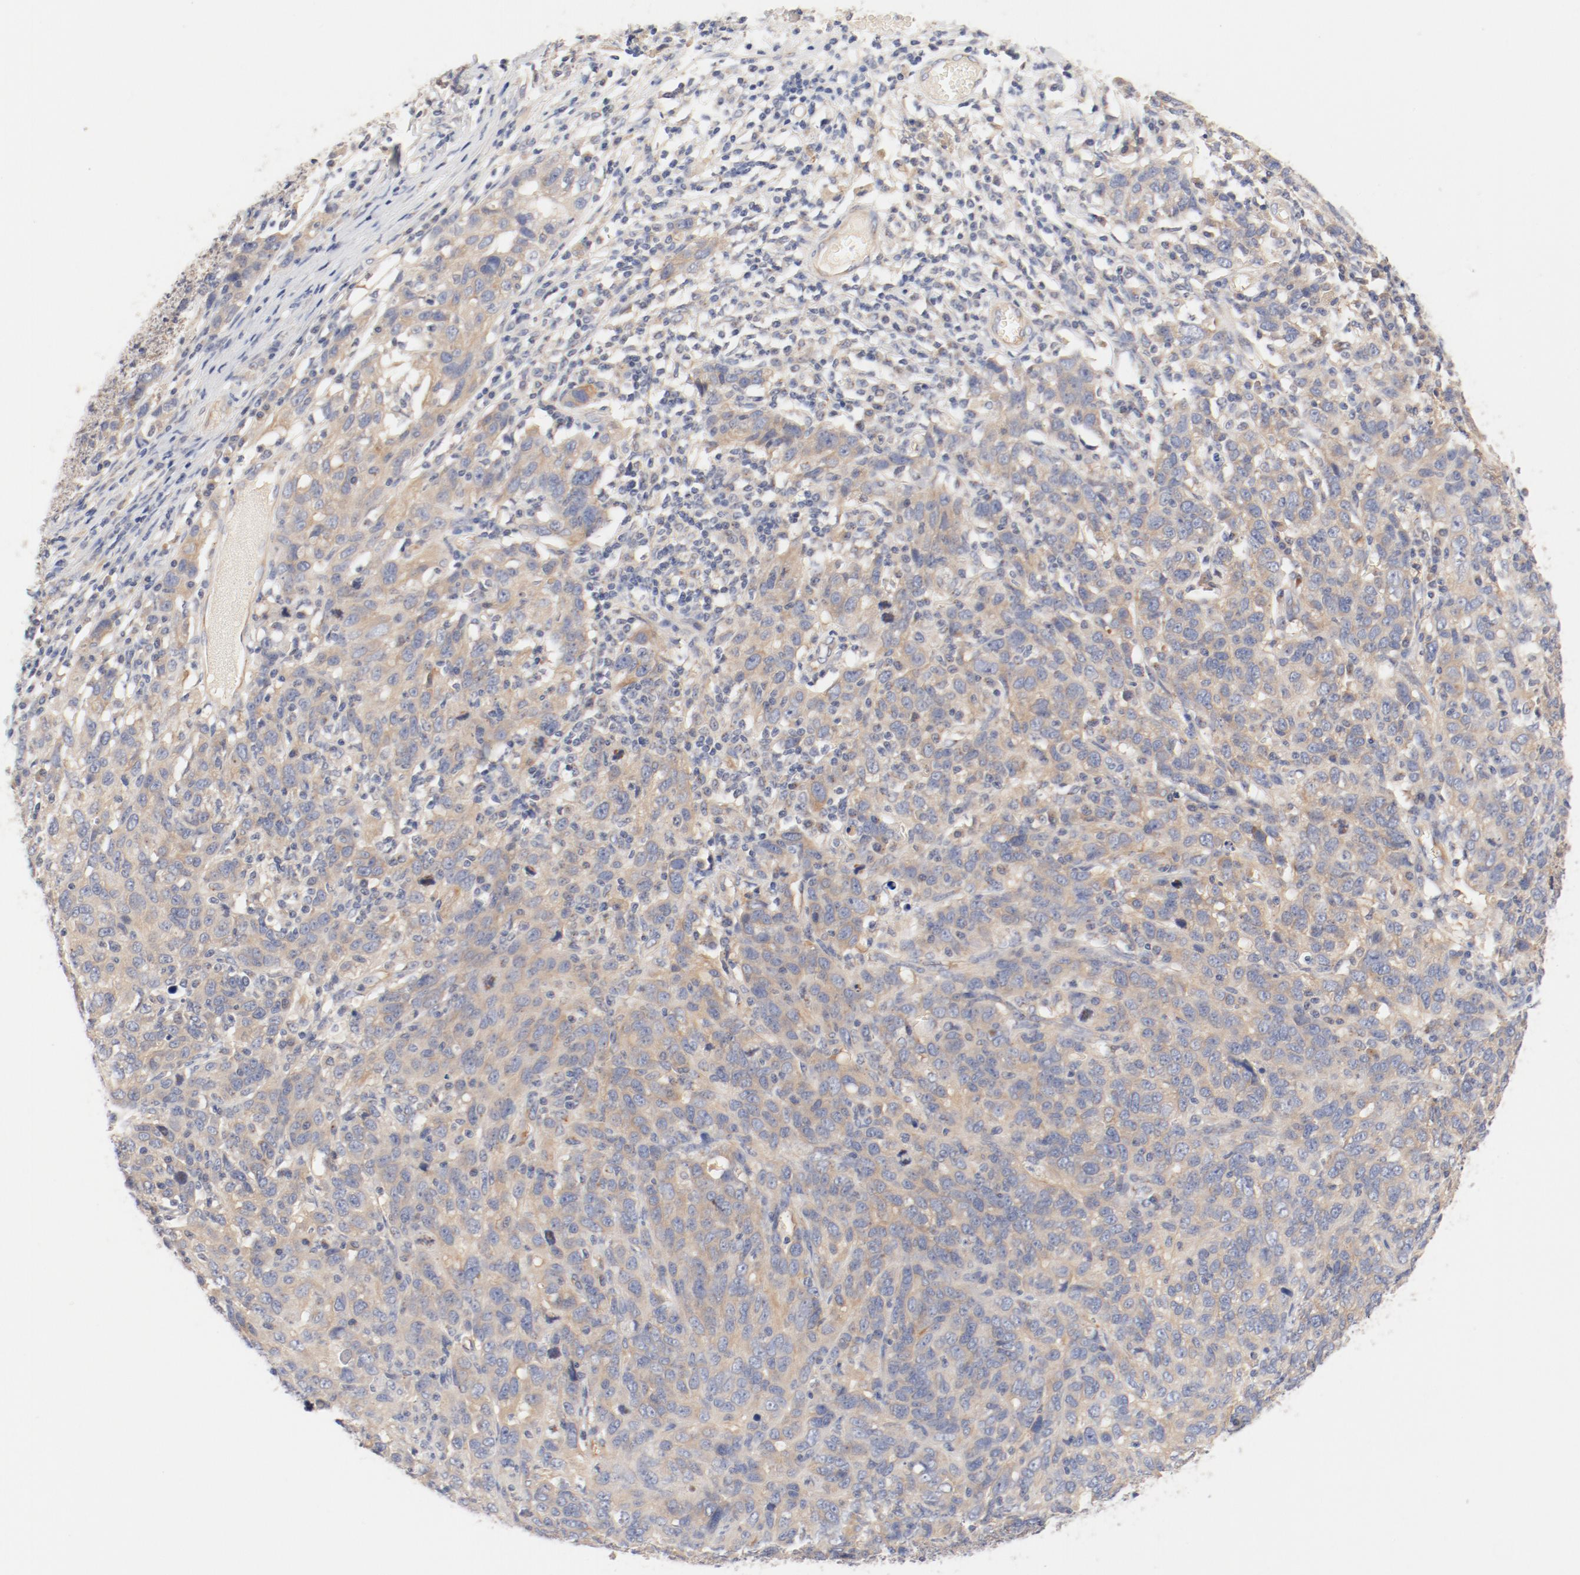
{"staining": {"intensity": "weak", "quantity": ">75%", "location": "cytoplasmic/membranous"}, "tissue": "ovarian cancer", "cell_type": "Tumor cells", "image_type": "cancer", "snomed": [{"axis": "morphology", "description": "Cystadenocarcinoma, serous, NOS"}, {"axis": "topography", "description": "Ovary"}], "caption": "About >75% of tumor cells in ovarian cancer demonstrate weak cytoplasmic/membranous protein expression as visualized by brown immunohistochemical staining.", "gene": "DYNC1H1", "patient": {"sex": "female", "age": 71}}